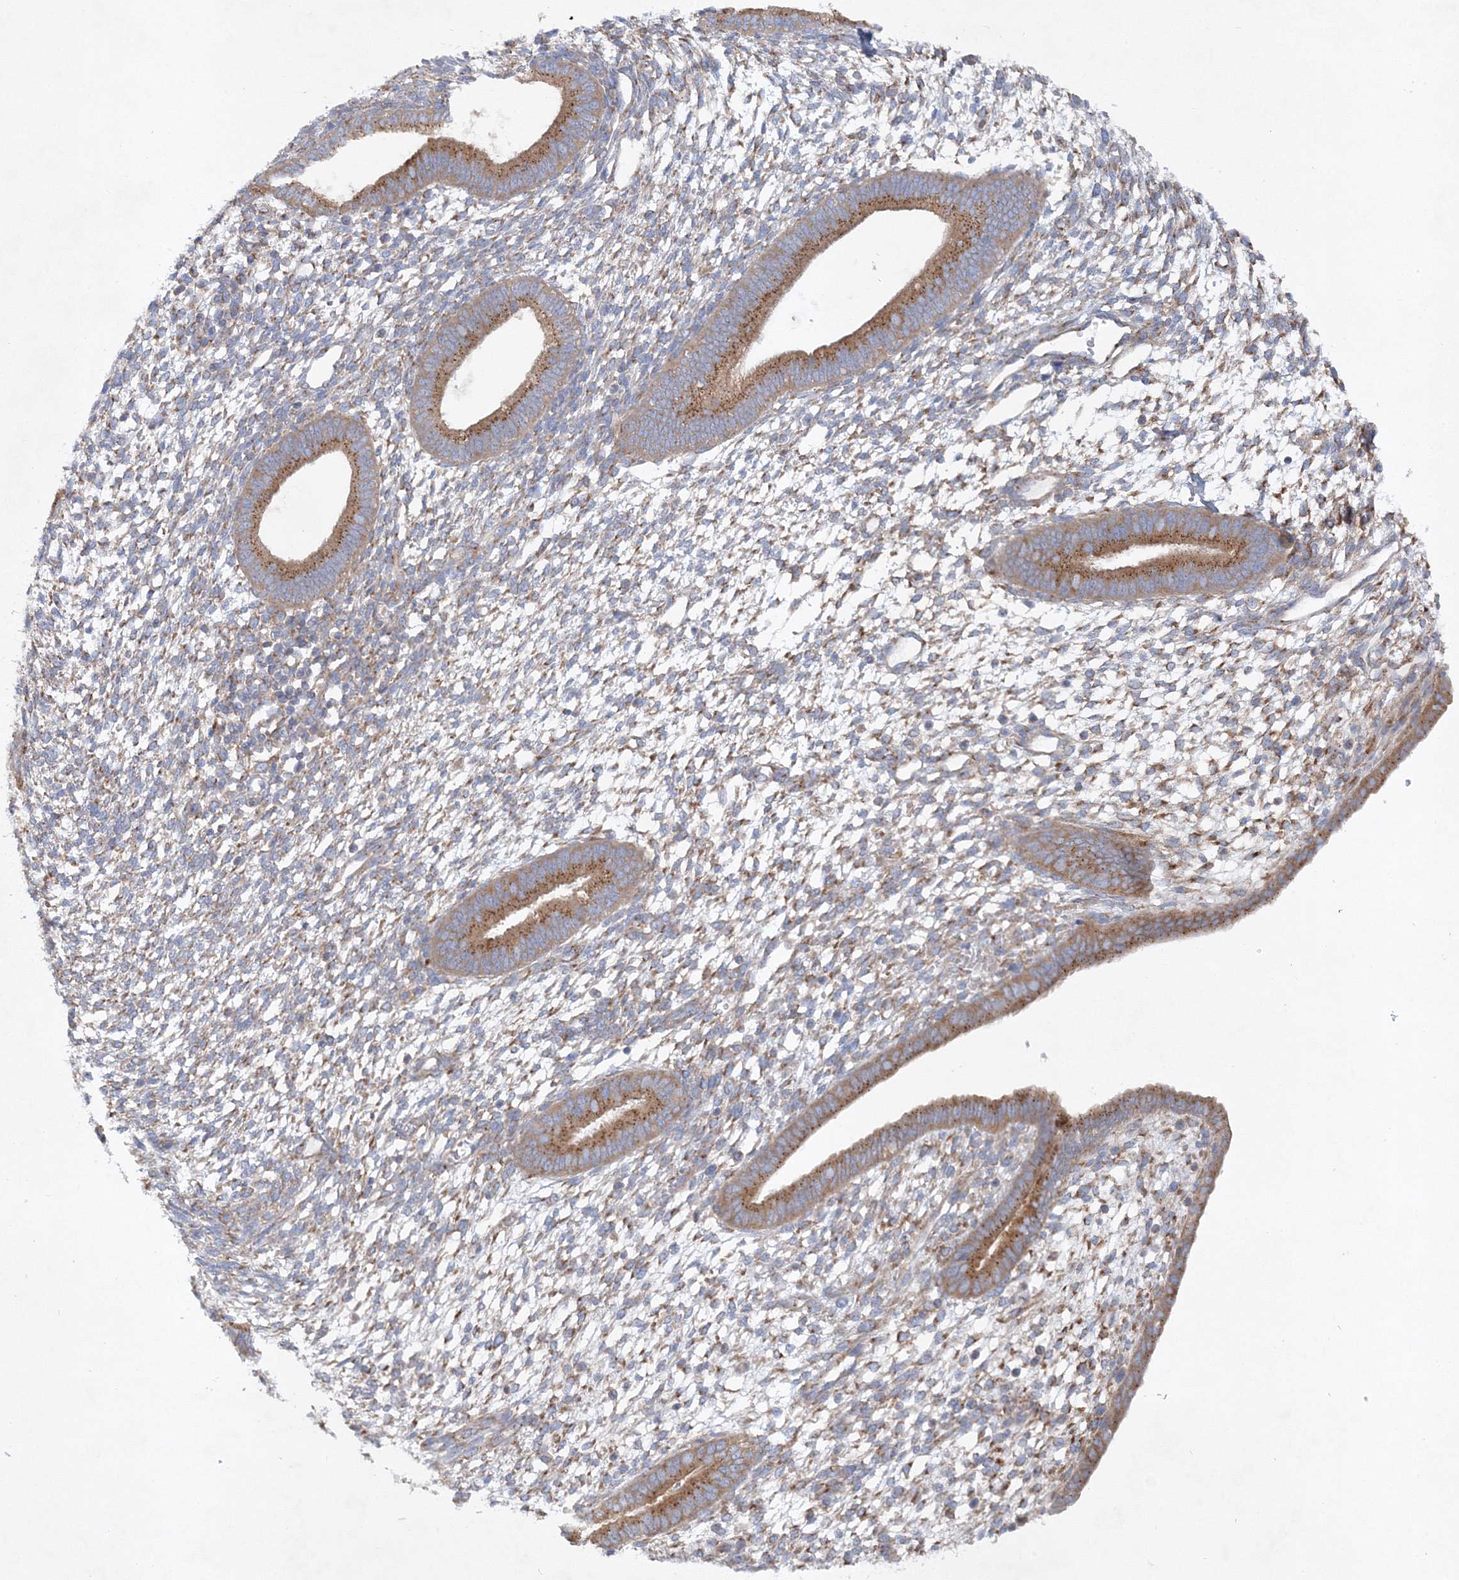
{"staining": {"intensity": "moderate", "quantity": "25%-75%", "location": "cytoplasmic/membranous"}, "tissue": "endometrium", "cell_type": "Cells in endometrial stroma", "image_type": "normal", "snomed": [{"axis": "morphology", "description": "Normal tissue, NOS"}, {"axis": "topography", "description": "Endometrium"}], "caption": "IHC micrograph of benign human endometrium stained for a protein (brown), which displays medium levels of moderate cytoplasmic/membranous positivity in approximately 25%-75% of cells in endometrial stroma.", "gene": "SEC23IP", "patient": {"sex": "female", "age": 46}}